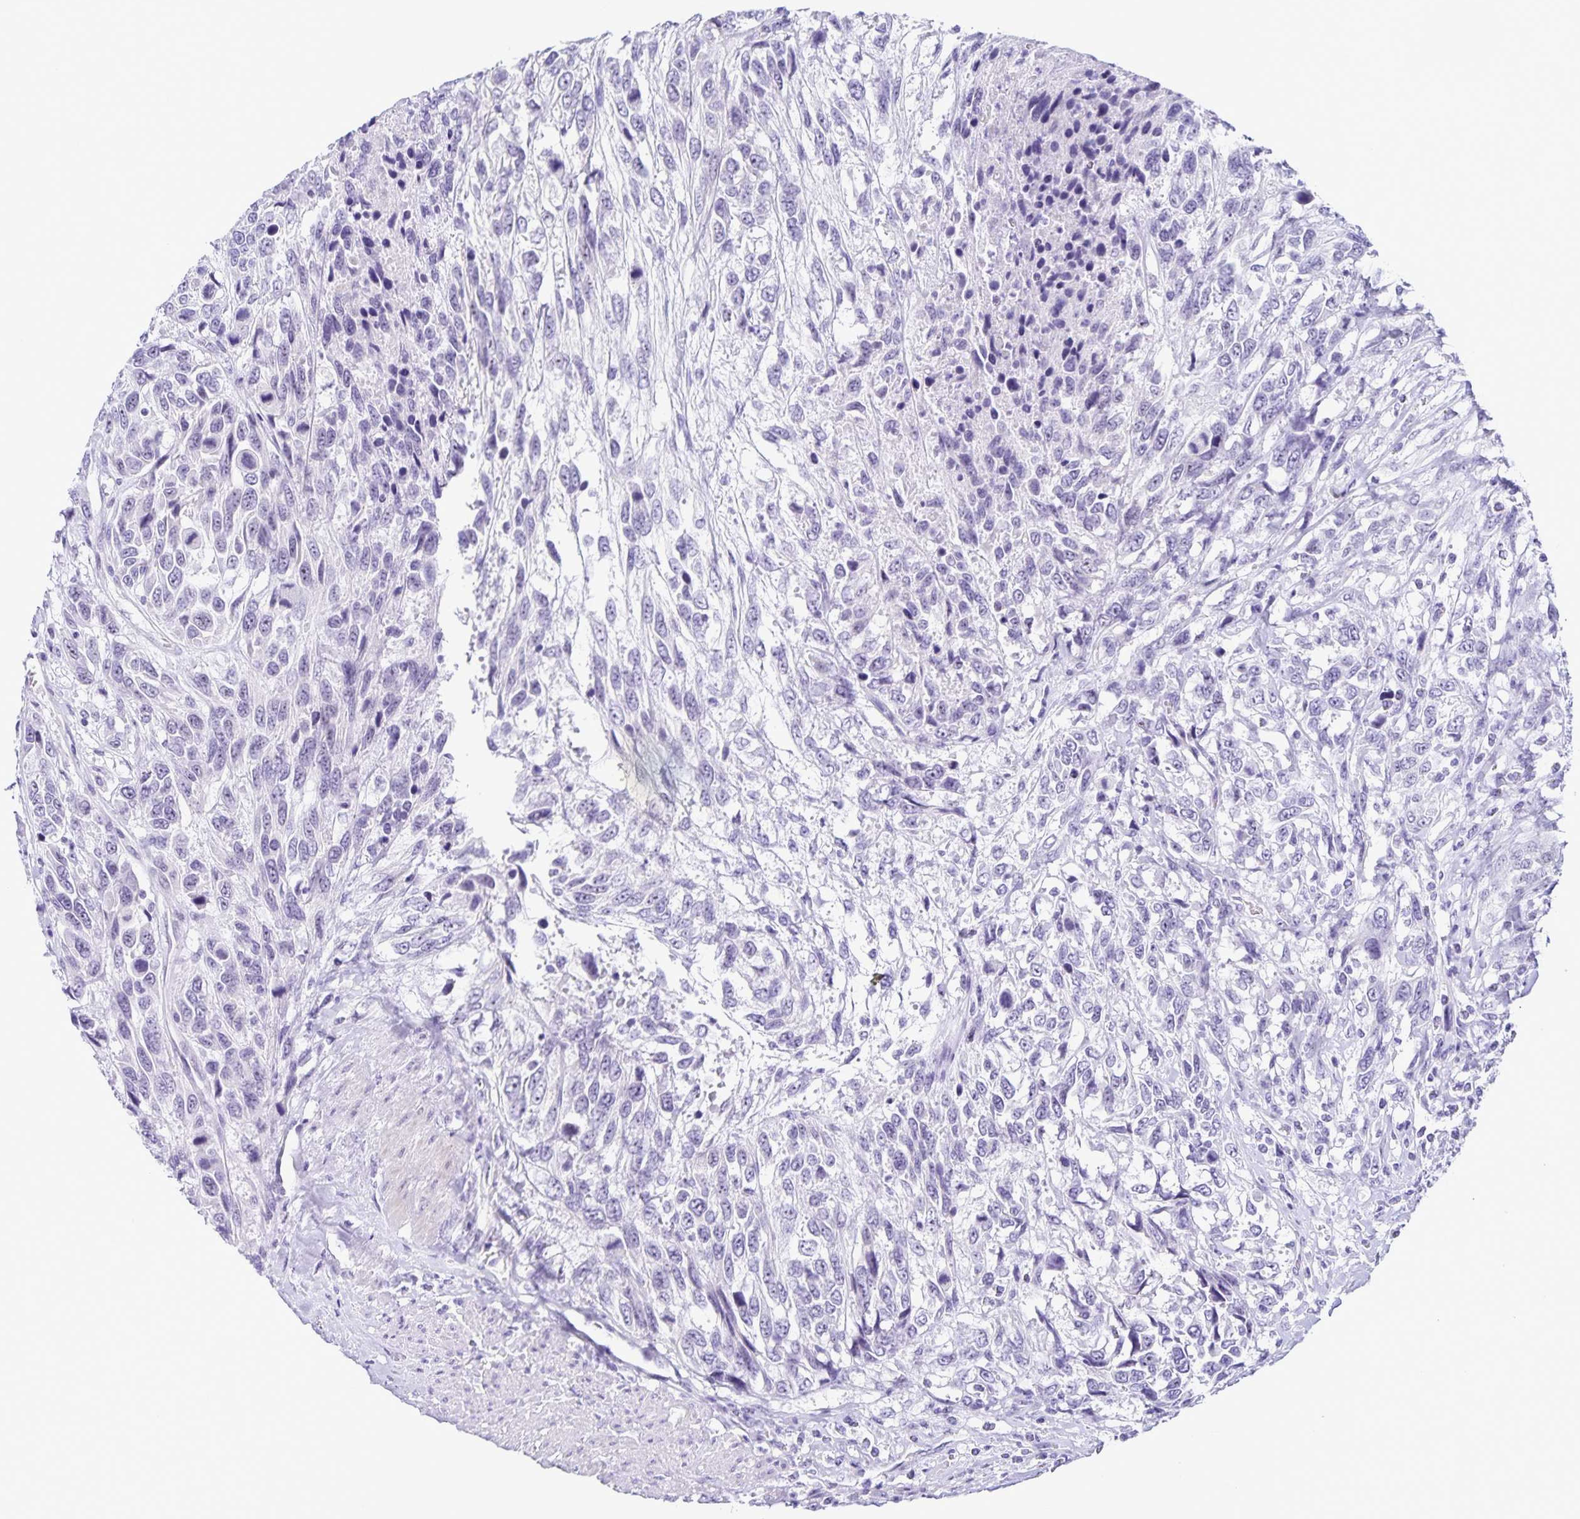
{"staining": {"intensity": "negative", "quantity": "none", "location": "none"}, "tissue": "urothelial cancer", "cell_type": "Tumor cells", "image_type": "cancer", "snomed": [{"axis": "morphology", "description": "Urothelial carcinoma, High grade"}, {"axis": "topography", "description": "Urinary bladder"}], "caption": "This is an immunohistochemistry image of urothelial cancer. There is no expression in tumor cells.", "gene": "FAM170A", "patient": {"sex": "female", "age": 70}}